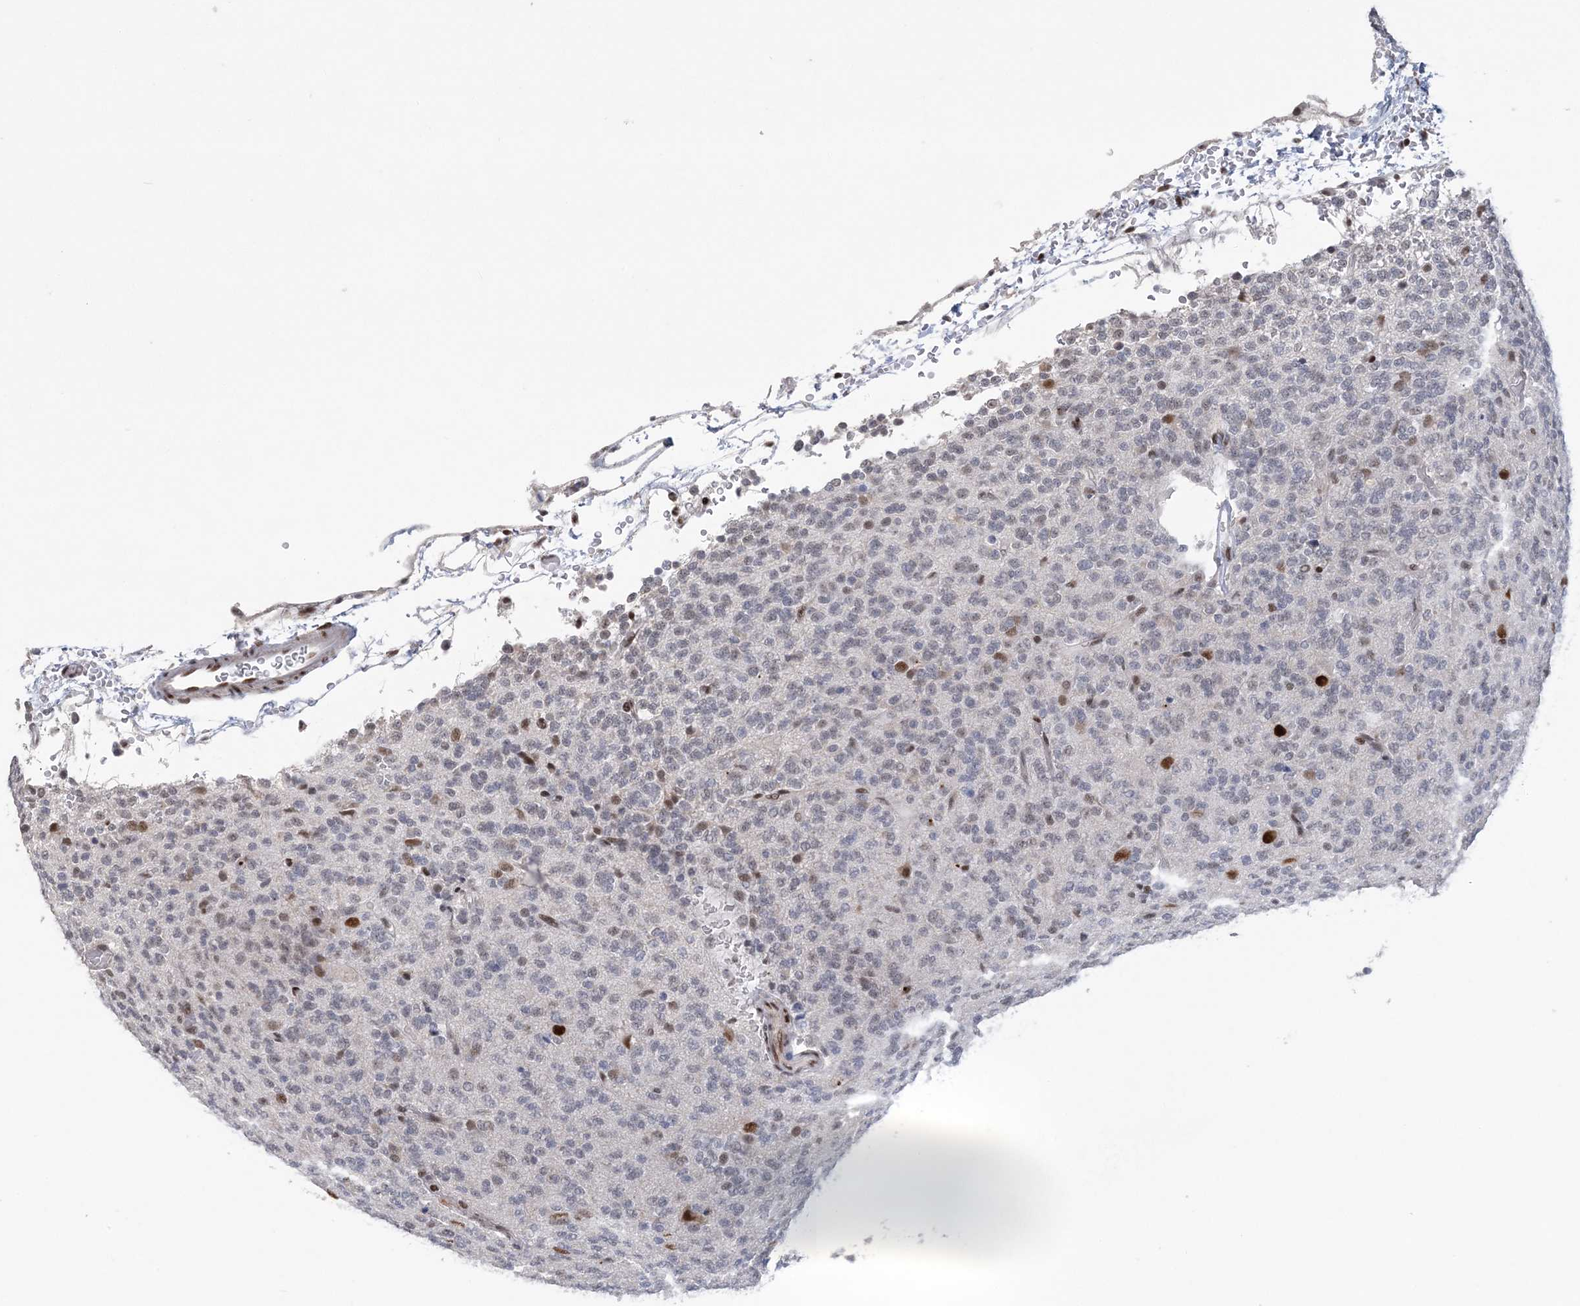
{"staining": {"intensity": "negative", "quantity": "none", "location": "none"}, "tissue": "glioma", "cell_type": "Tumor cells", "image_type": "cancer", "snomed": [{"axis": "morphology", "description": "Glioma, malignant, Low grade"}, {"axis": "topography", "description": "Brain"}], "caption": "This image is of malignant glioma (low-grade) stained with immunohistochemistry to label a protein in brown with the nuclei are counter-stained blue. There is no expression in tumor cells.", "gene": "ZBTB7A", "patient": {"sex": "male", "age": 38}}